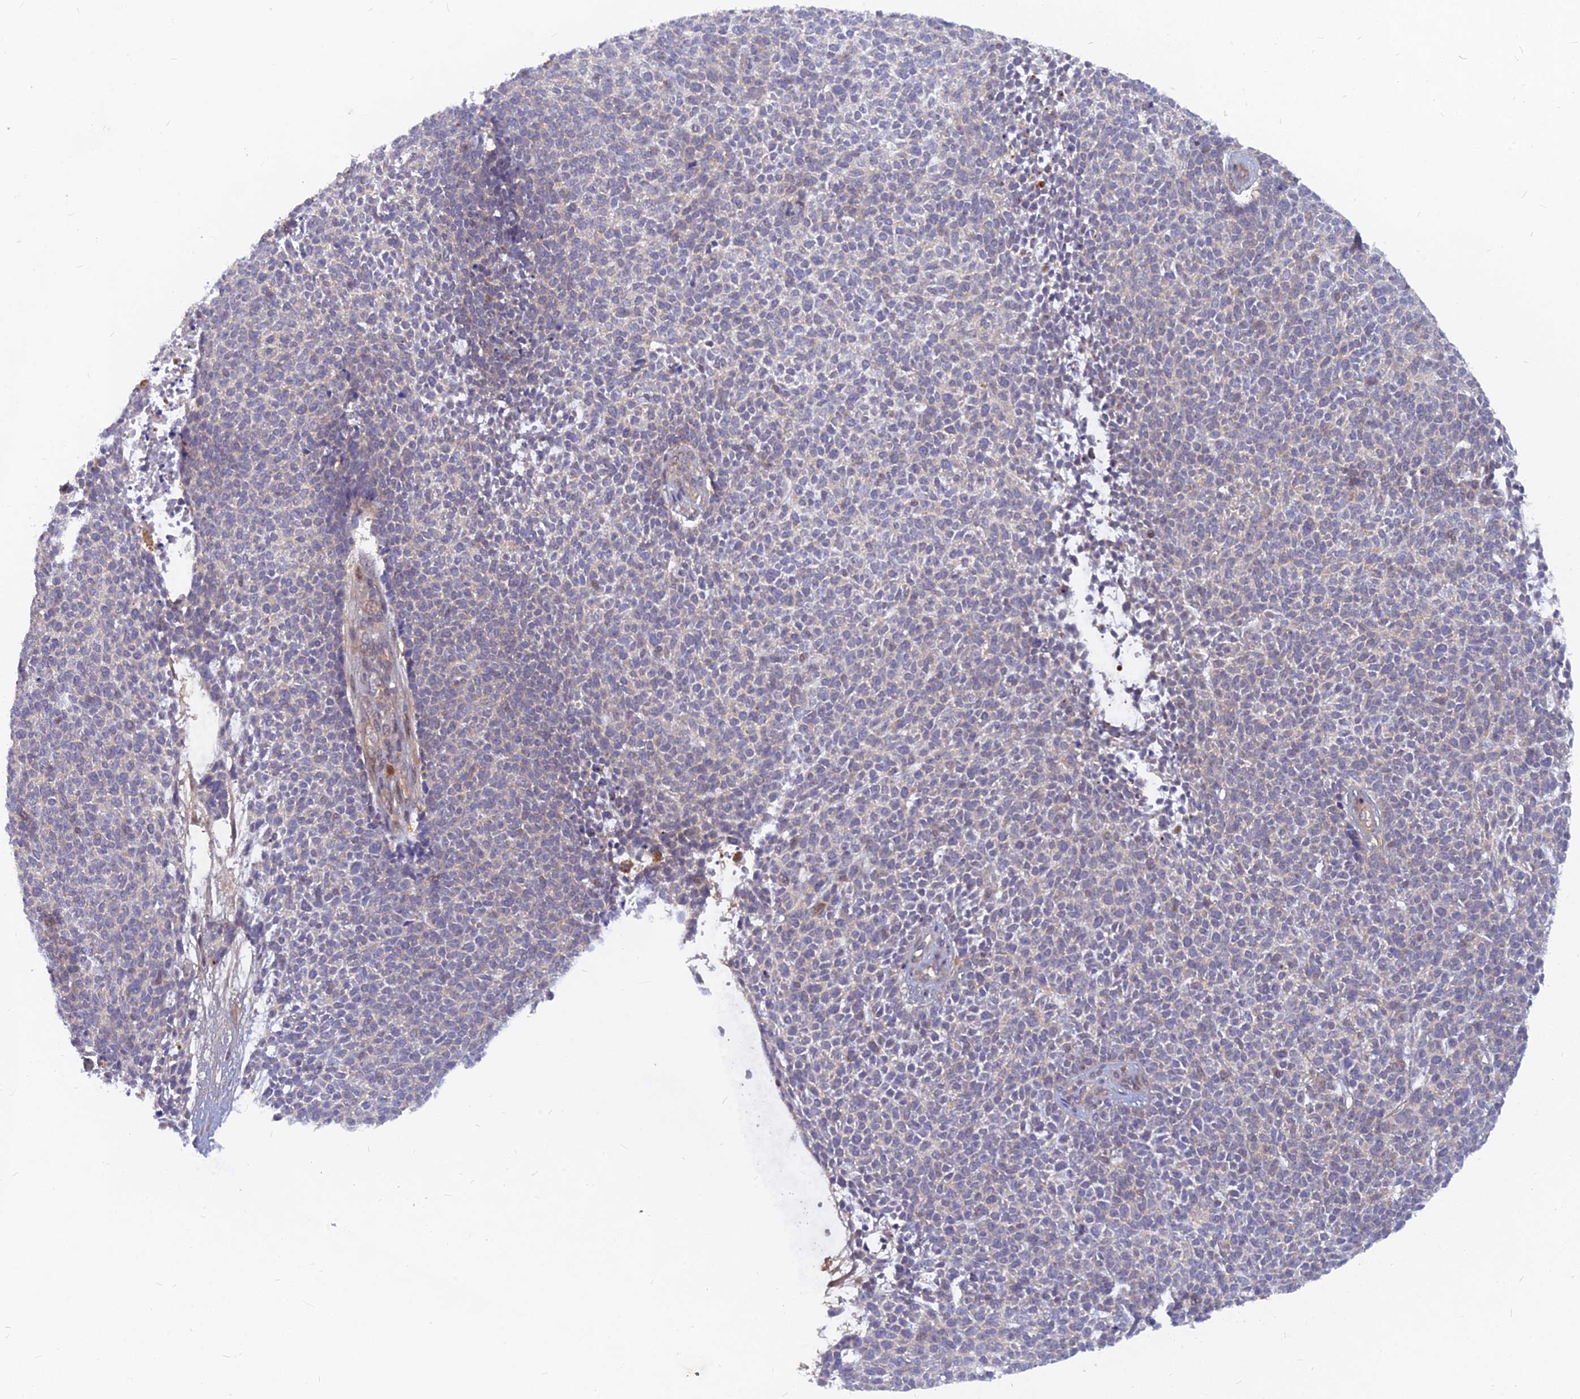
{"staining": {"intensity": "negative", "quantity": "none", "location": "none"}, "tissue": "skin cancer", "cell_type": "Tumor cells", "image_type": "cancer", "snomed": [{"axis": "morphology", "description": "Basal cell carcinoma"}, {"axis": "topography", "description": "Skin"}], "caption": "The micrograph shows no staining of tumor cells in skin basal cell carcinoma.", "gene": "ARL2BP", "patient": {"sex": "female", "age": 84}}